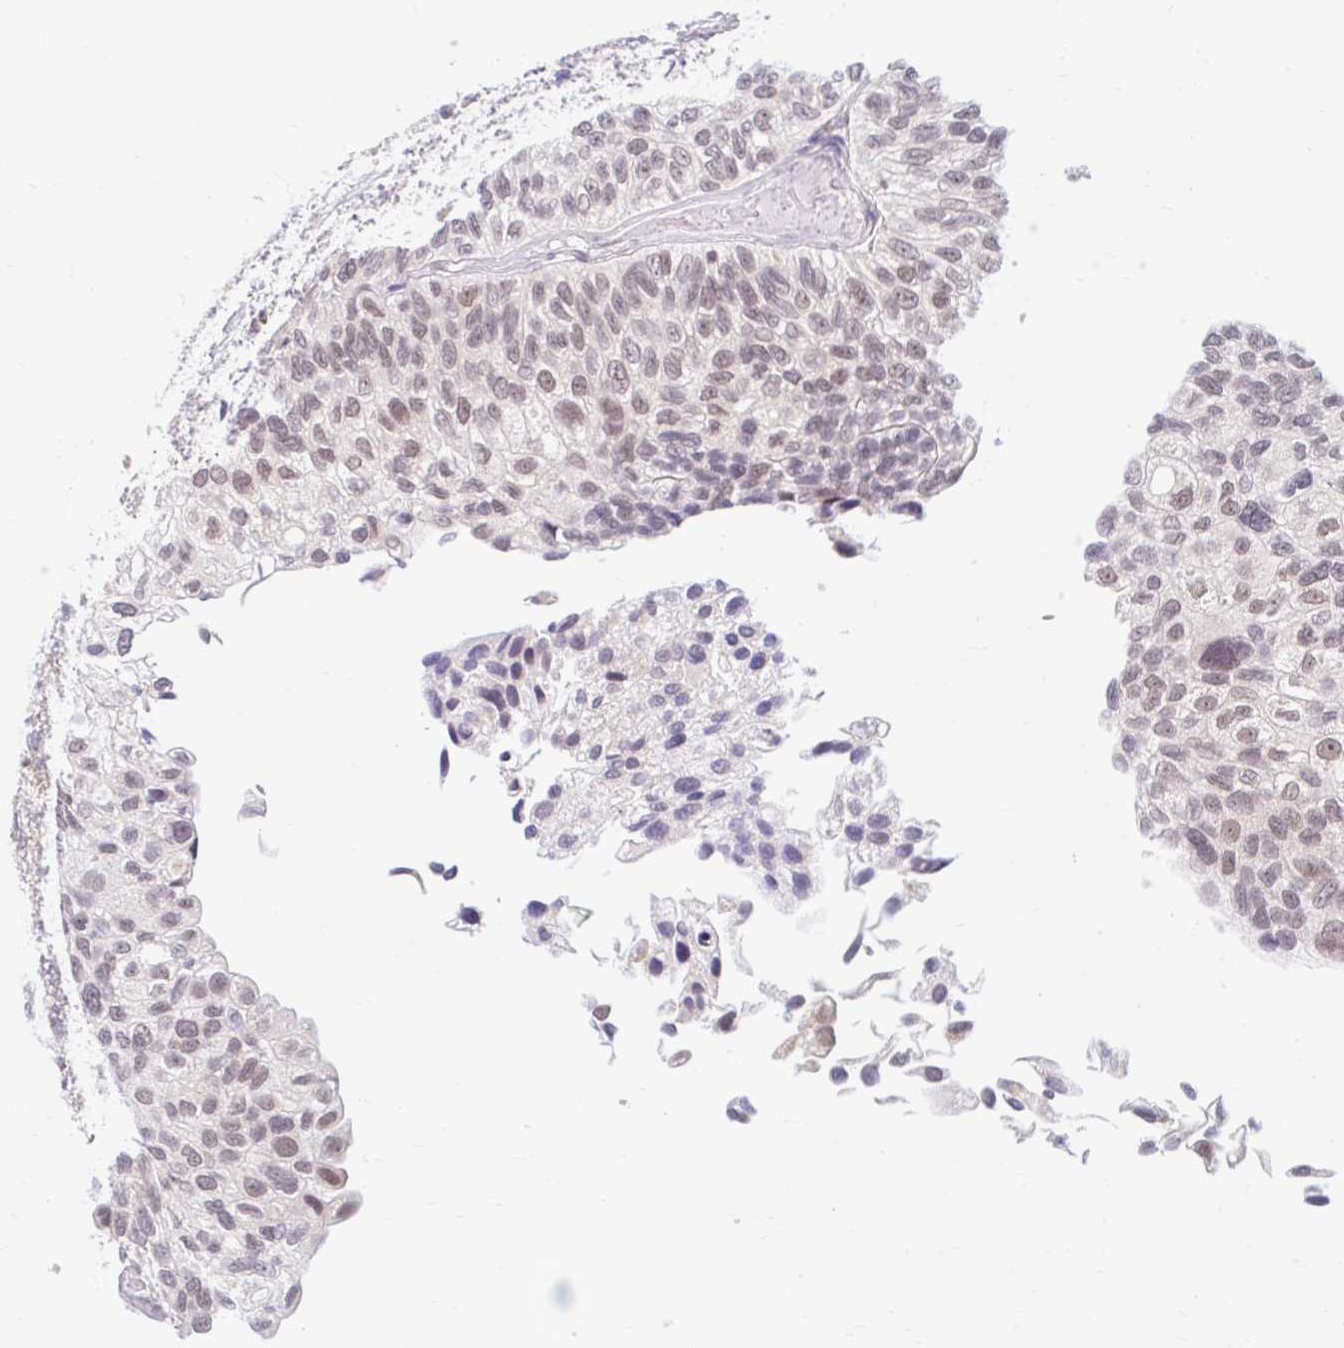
{"staining": {"intensity": "weak", "quantity": "<25%", "location": "cytoplasmic/membranous"}, "tissue": "urothelial cancer", "cell_type": "Tumor cells", "image_type": "cancer", "snomed": [{"axis": "morphology", "description": "Urothelial carcinoma, NOS"}, {"axis": "topography", "description": "Urinary bladder"}], "caption": "This is an immunohistochemistry micrograph of urothelial cancer. There is no expression in tumor cells.", "gene": "SRSF10", "patient": {"sex": "male", "age": 87}}